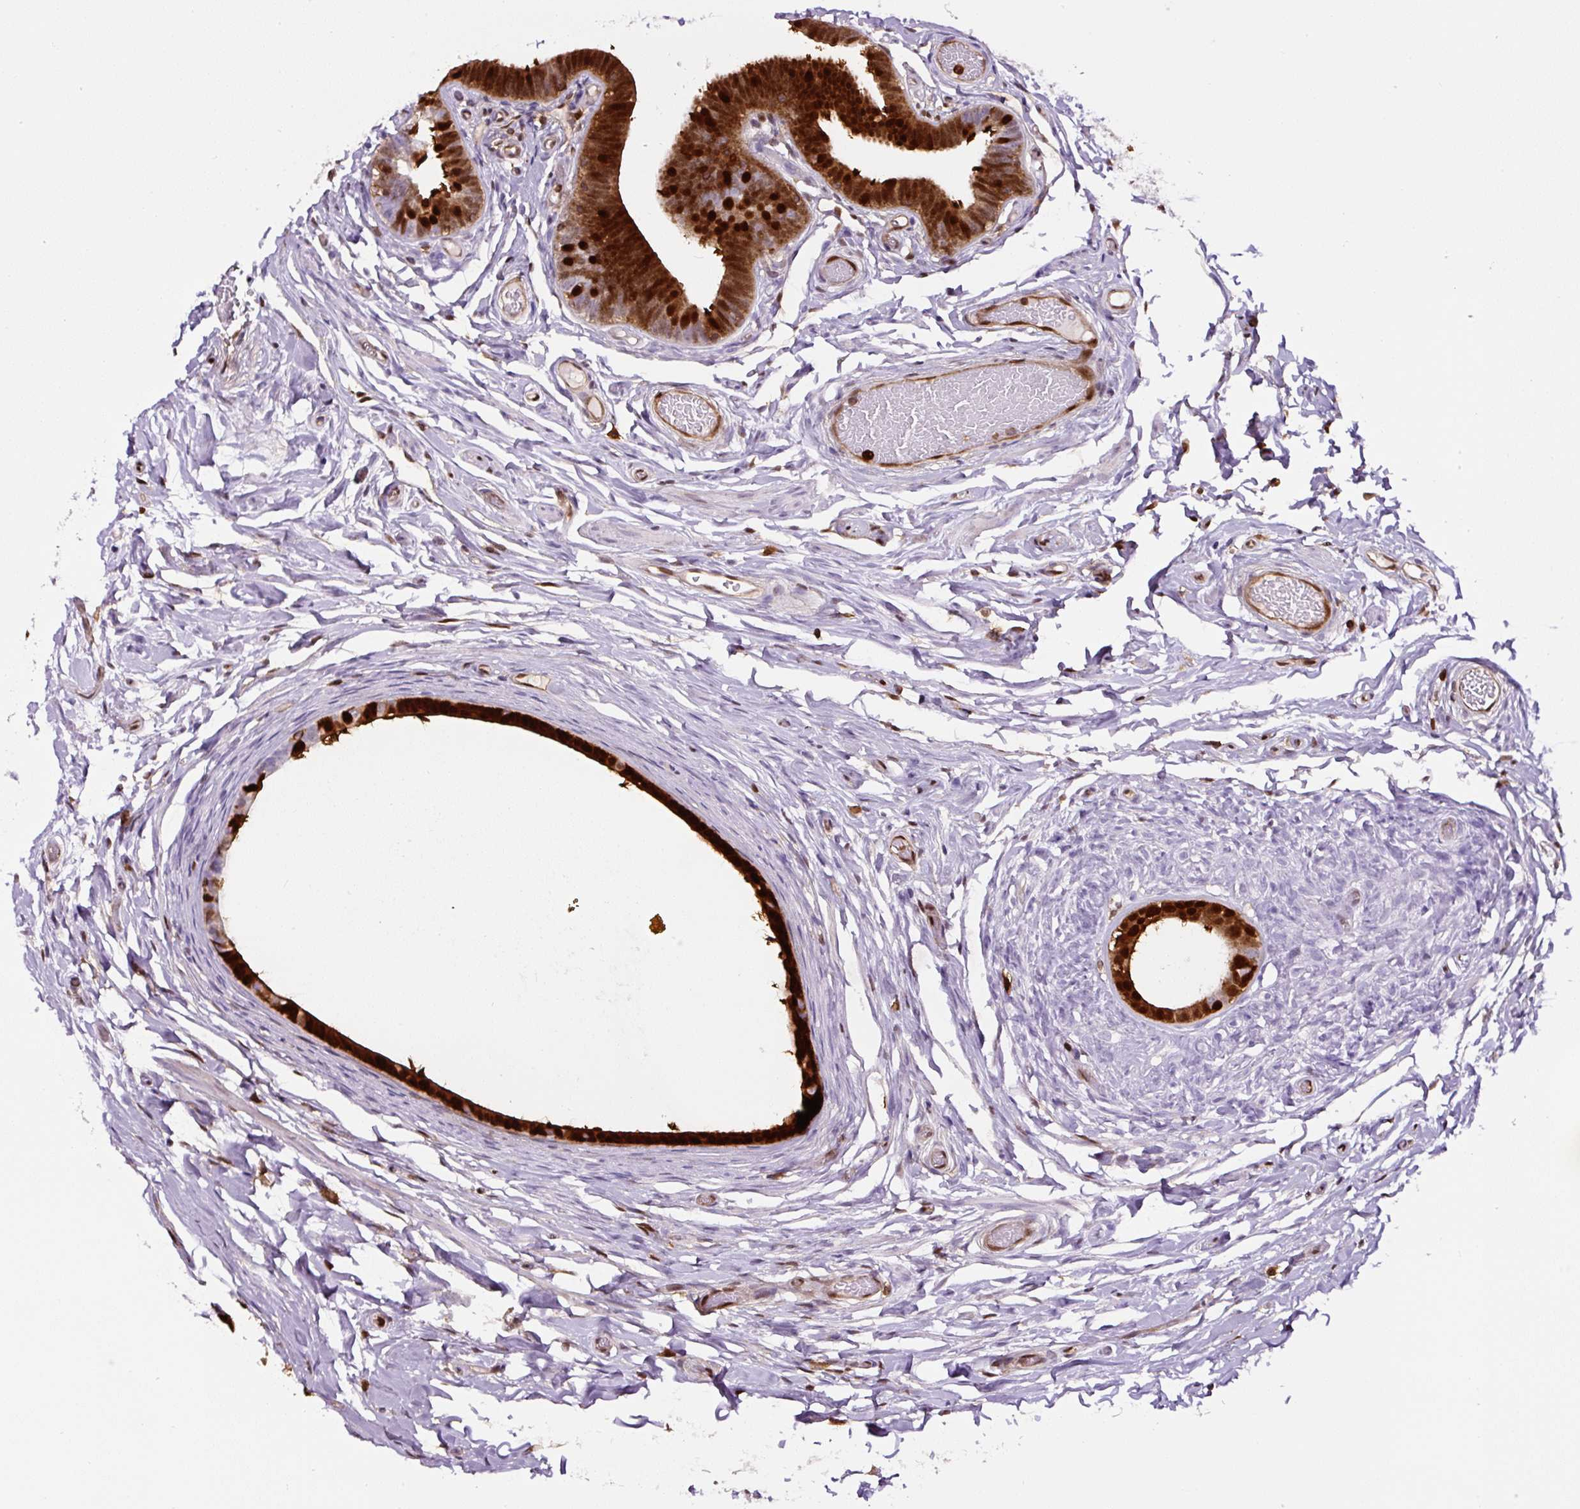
{"staining": {"intensity": "strong", "quantity": "25%-75%", "location": "cytoplasmic/membranous,nuclear"}, "tissue": "epididymis", "cell_type": "Glandular cells", "image_type": "normal", "snomed": [{"axis": "morphology", "description": "Normal tissue, NOS"}, {"axis": "morphology", "description": "Carcinoma, Embryonal, NOS"}, {"axis": "topography", "description": "Testis"}, {"axis": "topography", "description": "Epididymis"}], "caption": "Immunohistochemical staining of benign human epididymis displays strong cytoplasmic/membranous,nuclear protein expression in about 25%-75% of glandular cells.", "gene": "ANXA1", "patient": {"sex": "male", "age": 36}}